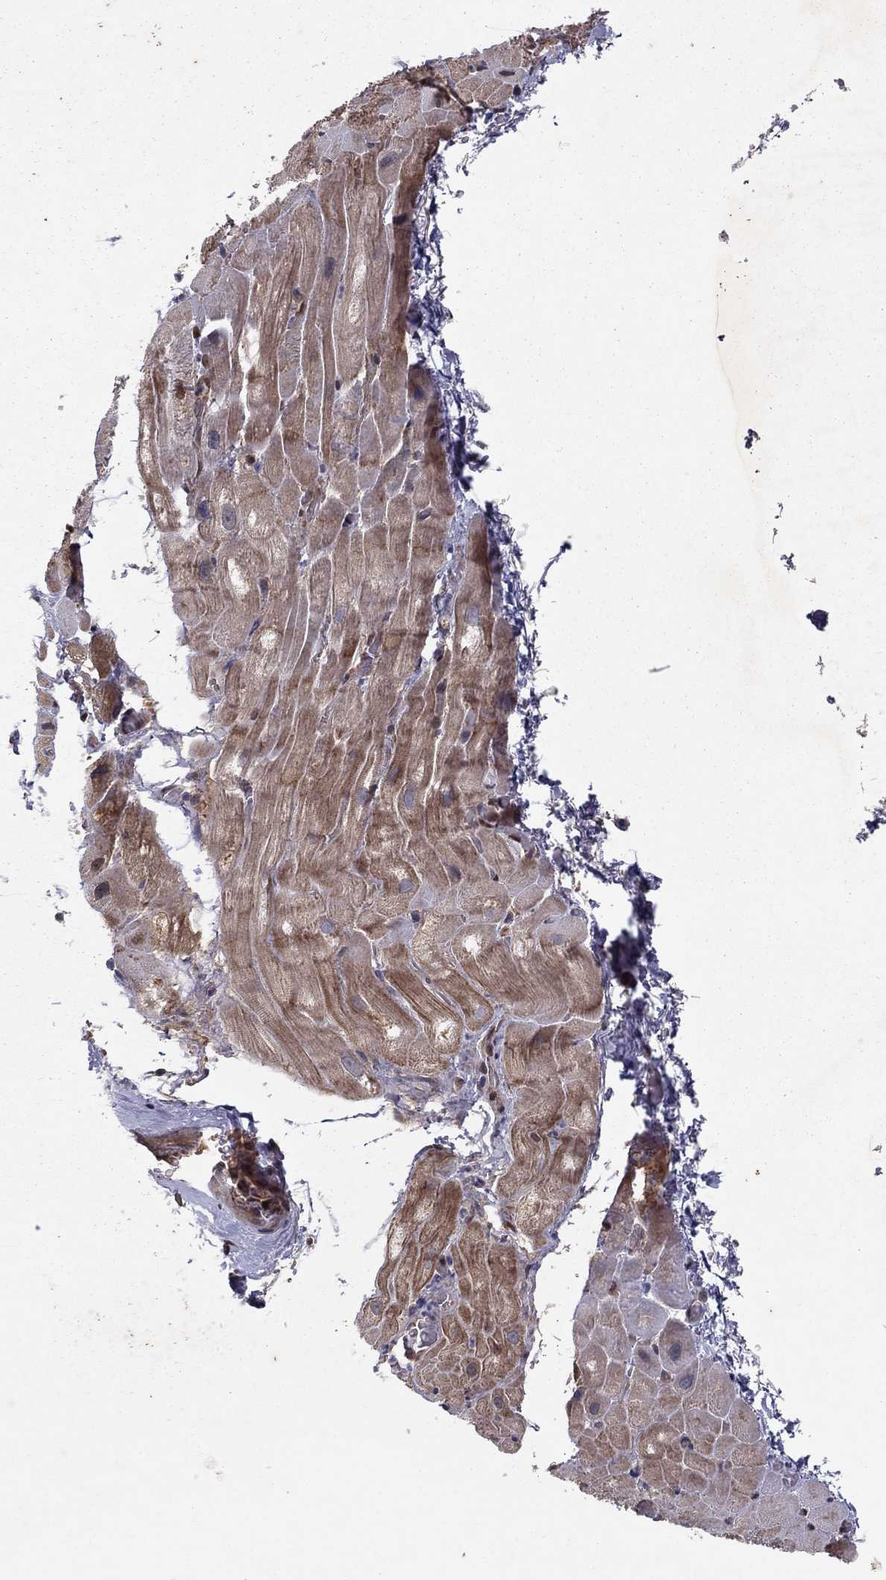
{"staining": {"intensity": "moderate", "quantity": "<25%", "location": "cytoplasmic/membranous"}, "tissue": "heart muscle", "cell_type": "Cardiomyocytes", "image_type": "normal", "snomed": [{"axis": "morphology", "description": "Normal tissue, NOS"}, {"axis": "topography", "description": "Heart"}], "caption": "Immunohistochemical staining of unremarkable human heart muscle reveals low levels of moderate cytoplasmic/membranous positivity in approximately <25% of cardiomyocytes. (DAB IHC with brightfield microscopy, high magnification).", "gene": "CRTC1", "patient": {"sex": "male", "age": 61}}